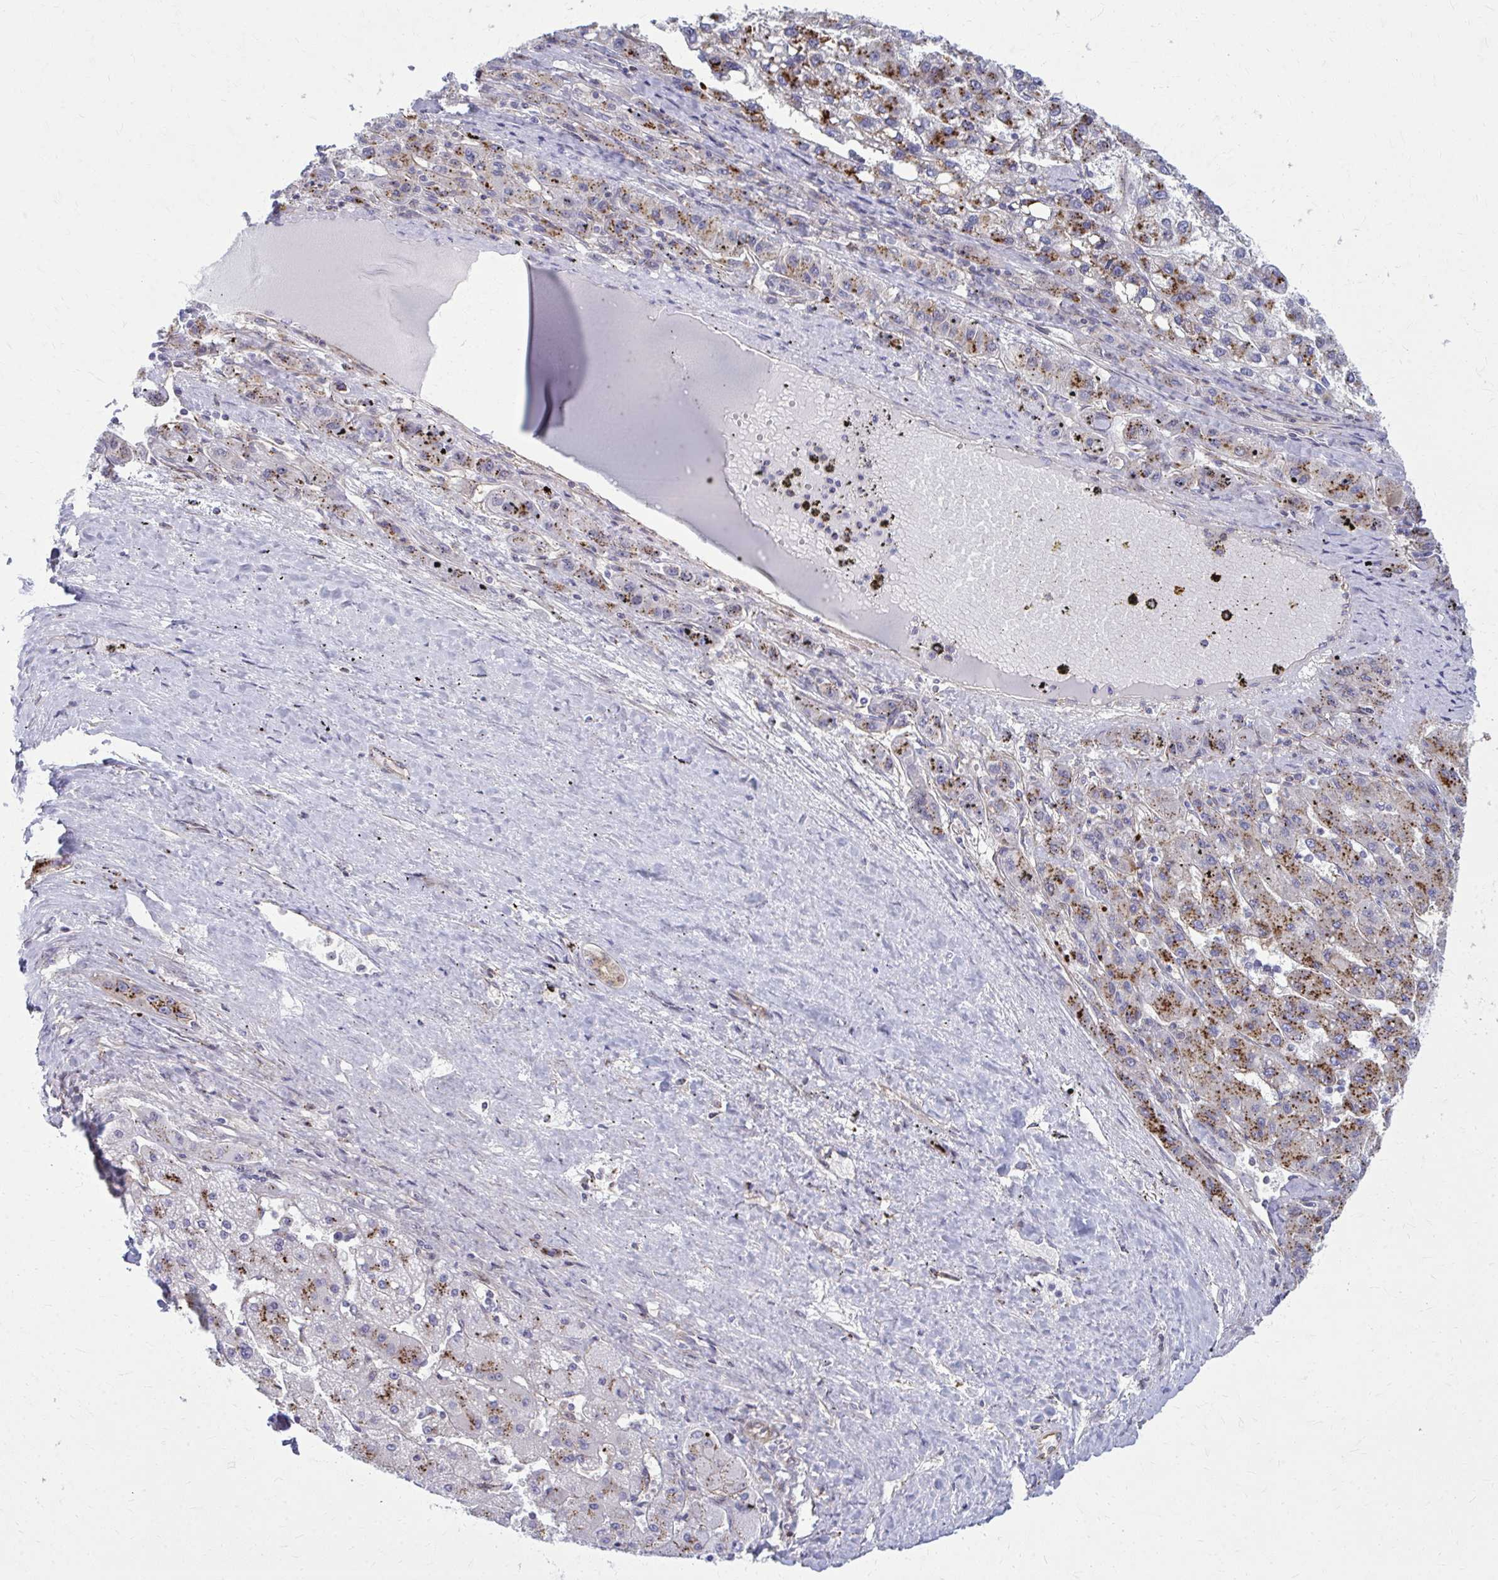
{"staining": {"intensity": "strong", "quantity": ">75%", "location": "cytoplasmic/membranous"}, "tissue": "liver cancer", "cell_type": "Tumor cells", "image_type": "cancer", "snomed": [{"axis": "morphology", "description": "Carcinoma, Hepatocellular, NOS"}, {"axis": "topography", "description": "Liver"}], "caption": "Strong cytoplasmic/membranous positivity for a protein is appreciated in about >75% of tumor cells of liver hepatocellular carcinoma using immunohistochemistry.", "gene": "LRRC4B", "patient": {"sex": "female", "age": 82}}